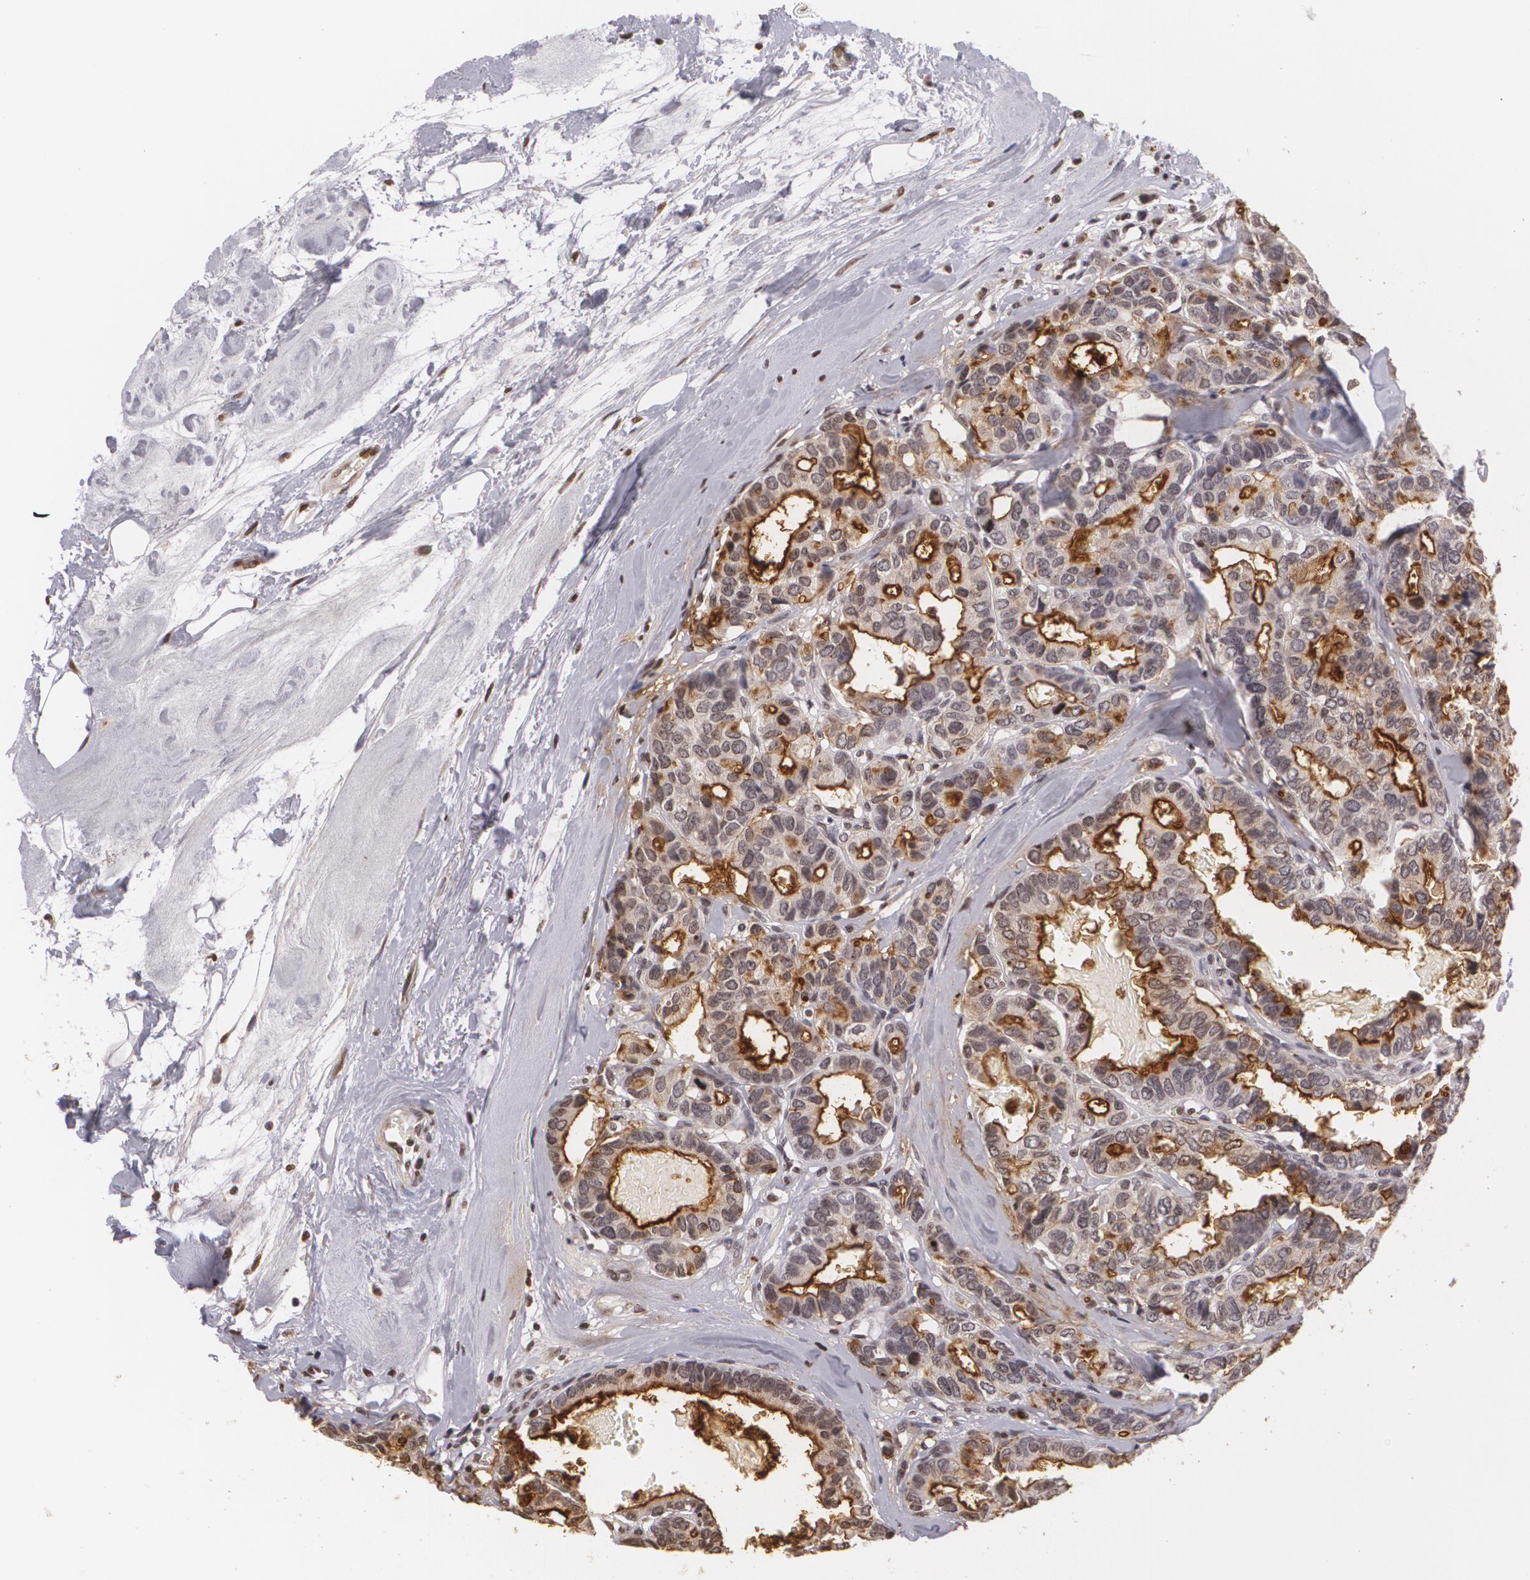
{"staining": {"intensity": "strong", "quantity": "25%-75%", "location": "cytoplasmic/membranous"}, "tissue": "breast cancer", "cell_type": "Tumor cells", "image_type": "cancer", "snomed": [{"axis": "morphology", "description": "Duct carcinoma"}, {"axis": "topography", "description": "Breast"}], "caption": "Breast intraductal carcinoma tissue exhibits strong cytoplasmic/membranous expression in about 25%-75% of tumor cells (DAB = brown stain, brightfield microscopy at high magnification).", "gene": "MUC1", "patient": {"sex": "female", "age": 69}}